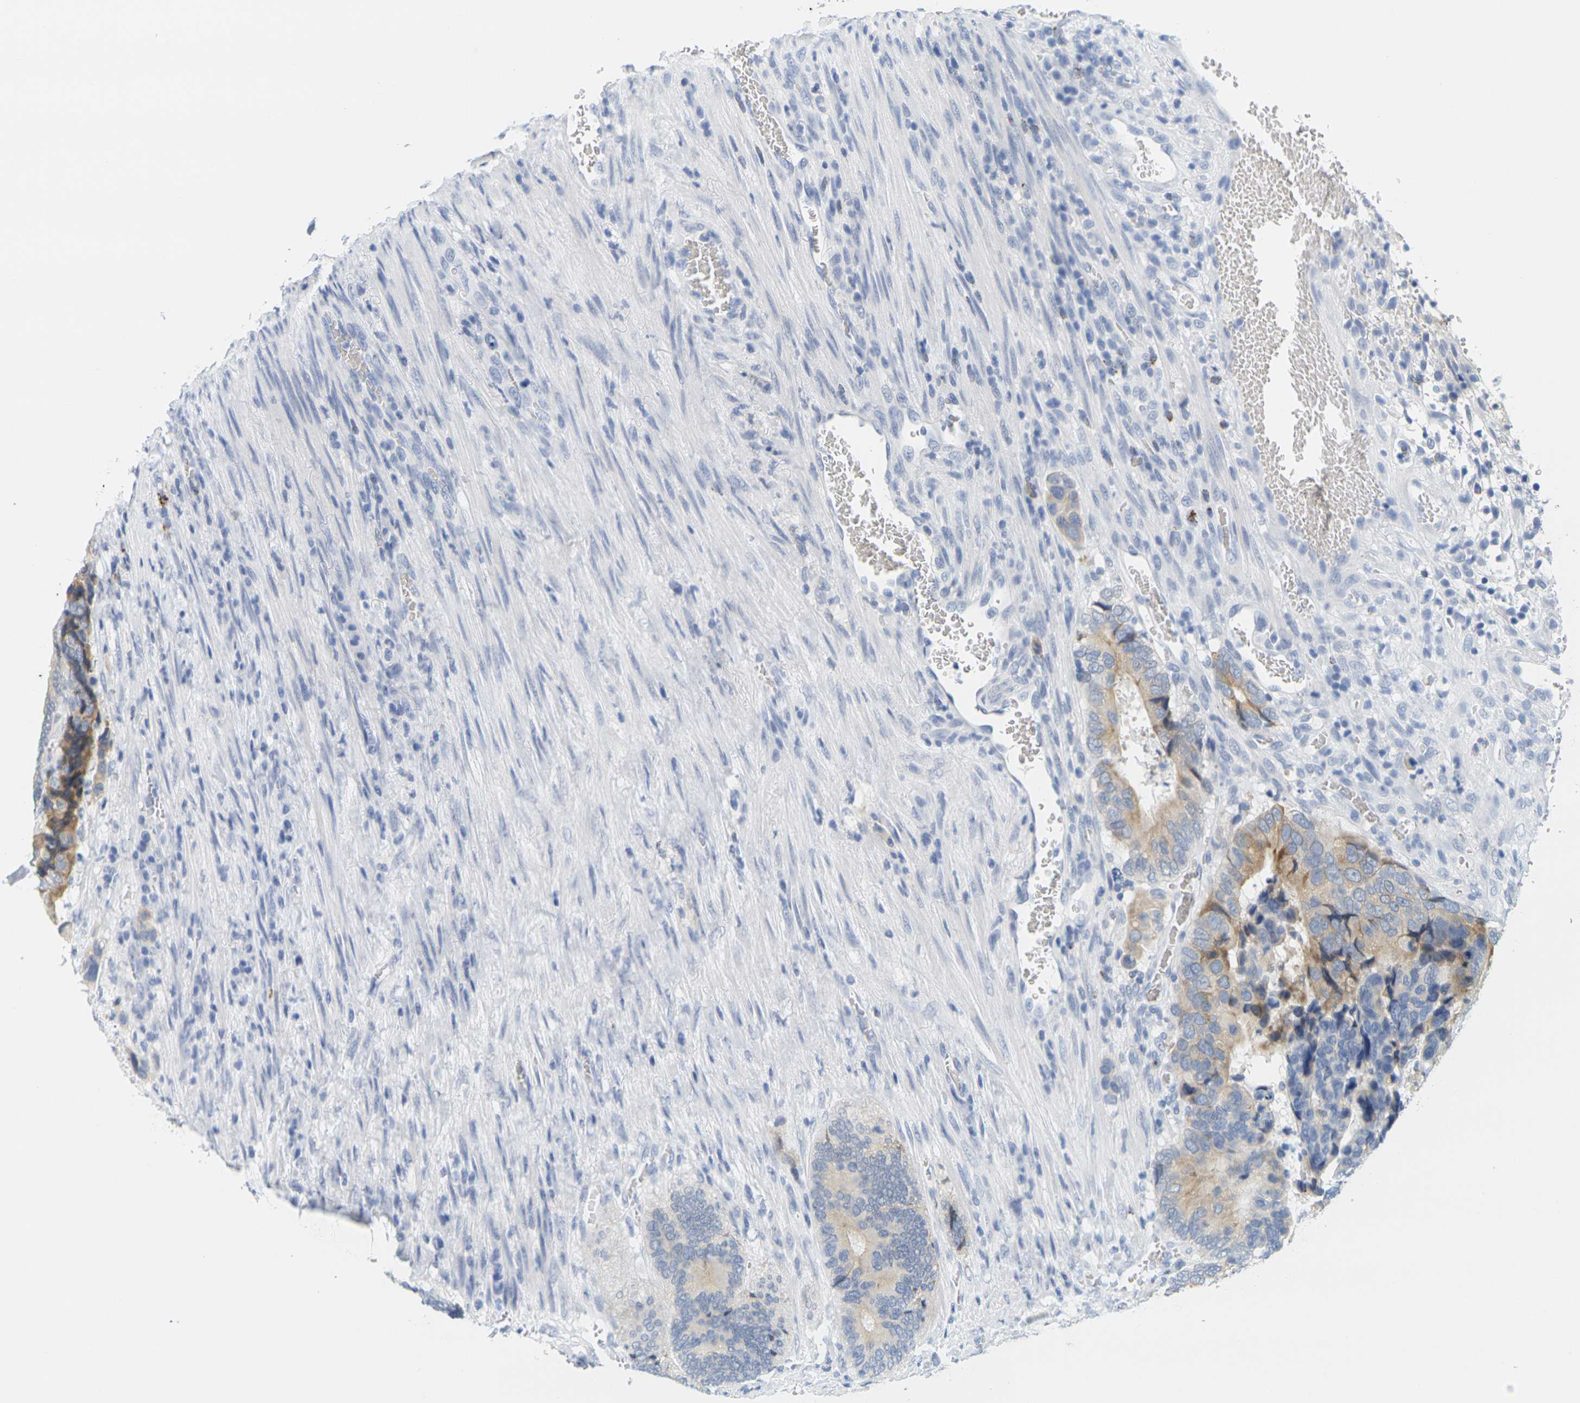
{"staining": {"intensity": "moderate", "quantity": "<25%", "location": "cytoplasmic/membranous"}, "tissue": "colorectal cancer", "cell_type": "Tumor cells", "image_type": "cancer", "snomed": [{"axis": "morphology", "description": "Adenocarcinoma, NOS"}, {"axis": "topography", "description": "Colon"}], "caption": "Colorectal adenocarcinoma stained for a protein demonstrates moderate cytoplasmic/membranous positivity in tumor cells.", "gene": "HLA-DOB", "patient": {"sex": "male", "age": 72}}